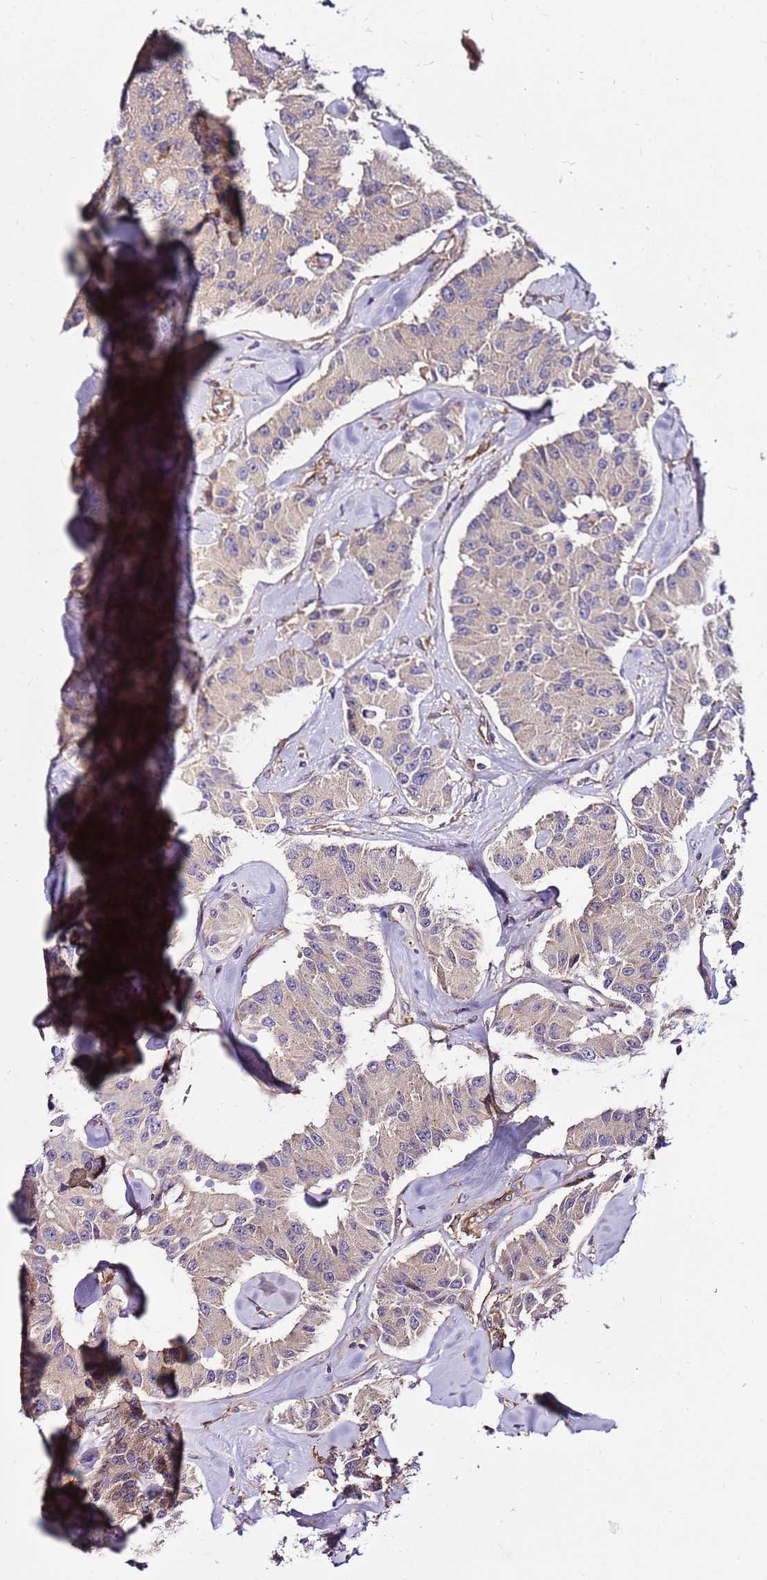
{"staining": {"intensity": "negative", "quantity": "none", "location": "none"}, "tissue": "carcinoid", "cell_type": "Tumor cells", "image_type": "cancer", "snomed": [{"axis": "morphology", "description": "Carcinoid, malignant, NOS"}, {"axis": "topography", "description": "Pancreas"}], "caption": "Immunohistochemistry micrograph of human carcinoid stained for a protein (brown), which shows no expression in tumor cells.", "gene": "ATXN2L", "patient": {"sex": "male", "age": 41}}